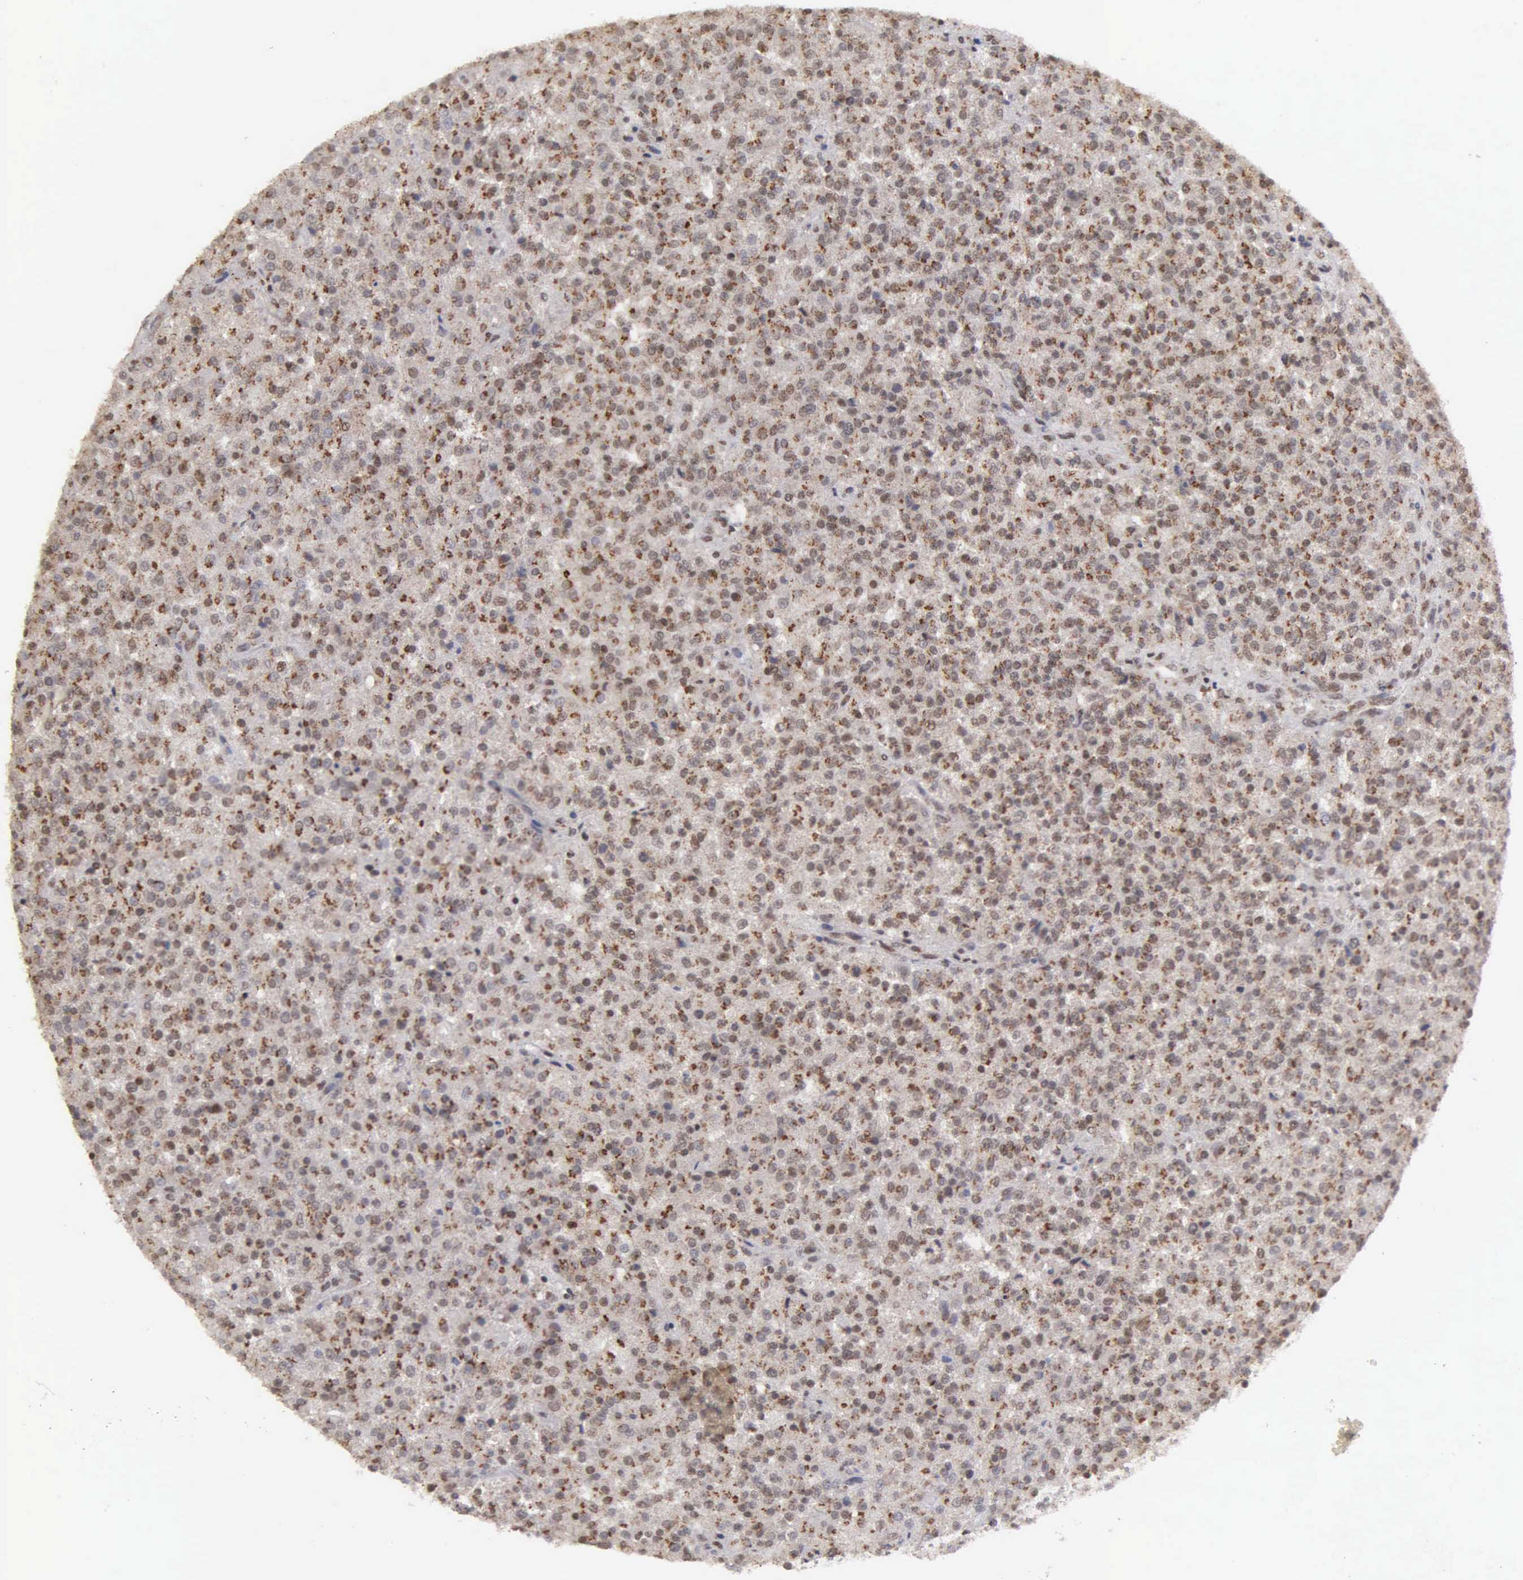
{"staining": {"intensity": "moderate", "quantity": ">75%", "location": "cytoplasmic/membranous,nuclear"}, "tissue": "testis cancer", "cell_type": "Tumor cells", "image_type": "cancer", "snomed": [{"axis": "morphology", "description": "Seminoma, NOS"}, {"axis": "topography", "description": "Testis"}], "caption": "Moderate cytoplasmic/membranous and nuclear protein positivity is seen in approximately >75% of tumor cells in testis cancer (seminoma).", "gene": "GTF2A1", "patient": {"sex": "male", "age": 59}}